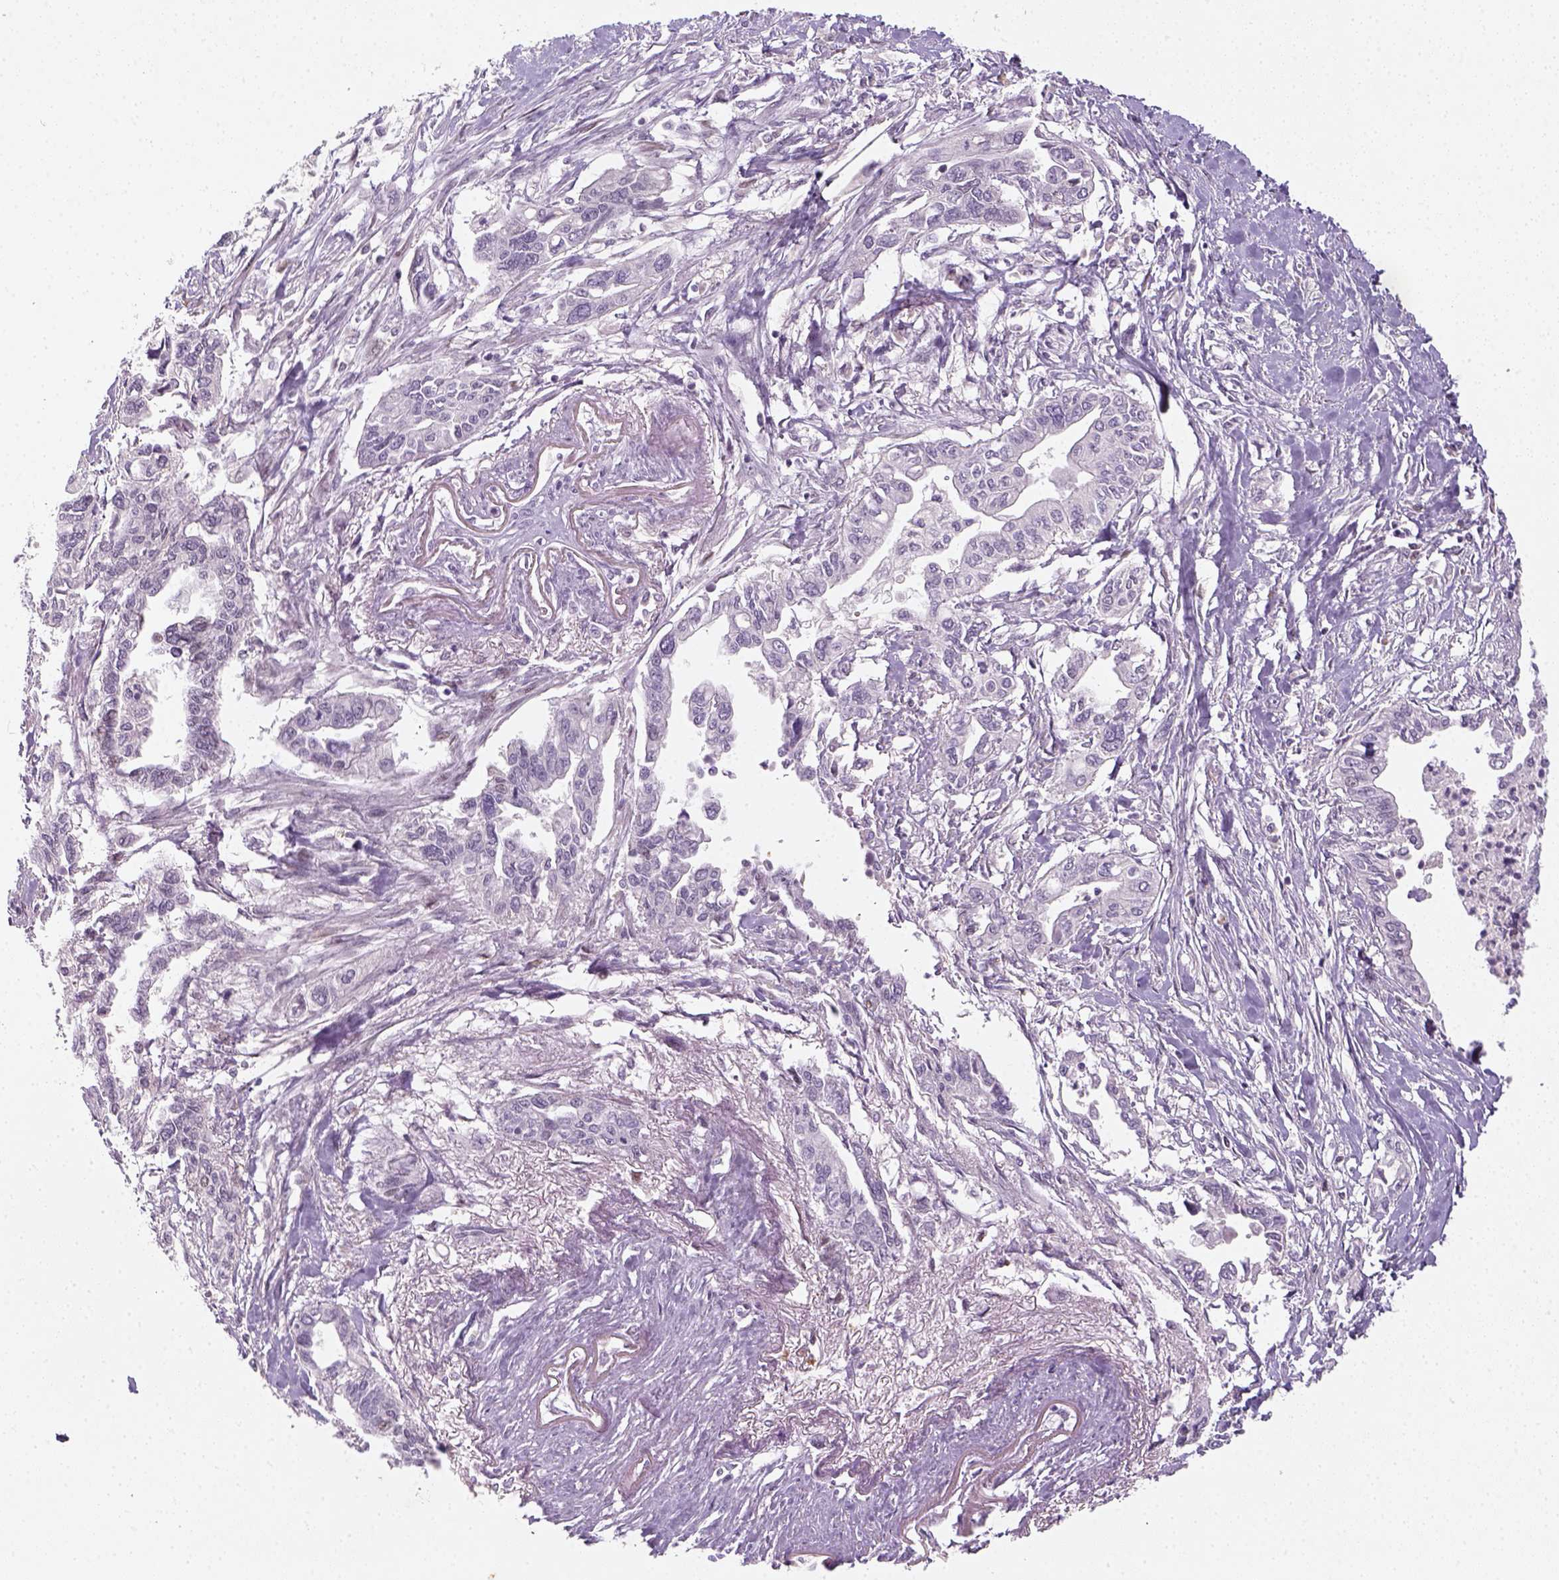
{"staining": {"intensity": "negative", "quantity": "none", "location": "none"}, "tissue": "pancreatic cancer", "cell_type": "Tumor cells", "image_type": "cancer", "snomed": [{"axis": "morphology", "description": "Adenocarcinoma, NOS"}, {"axis": "topography", "description": "Pancreas"}], "caption": "The micrograph demonstrates no significant positivity in tumor cells of pancreatic cancer (adenocarcinoma).", "gene": "MAGEB3", "patient": {"sex": "male", "age": 60}}